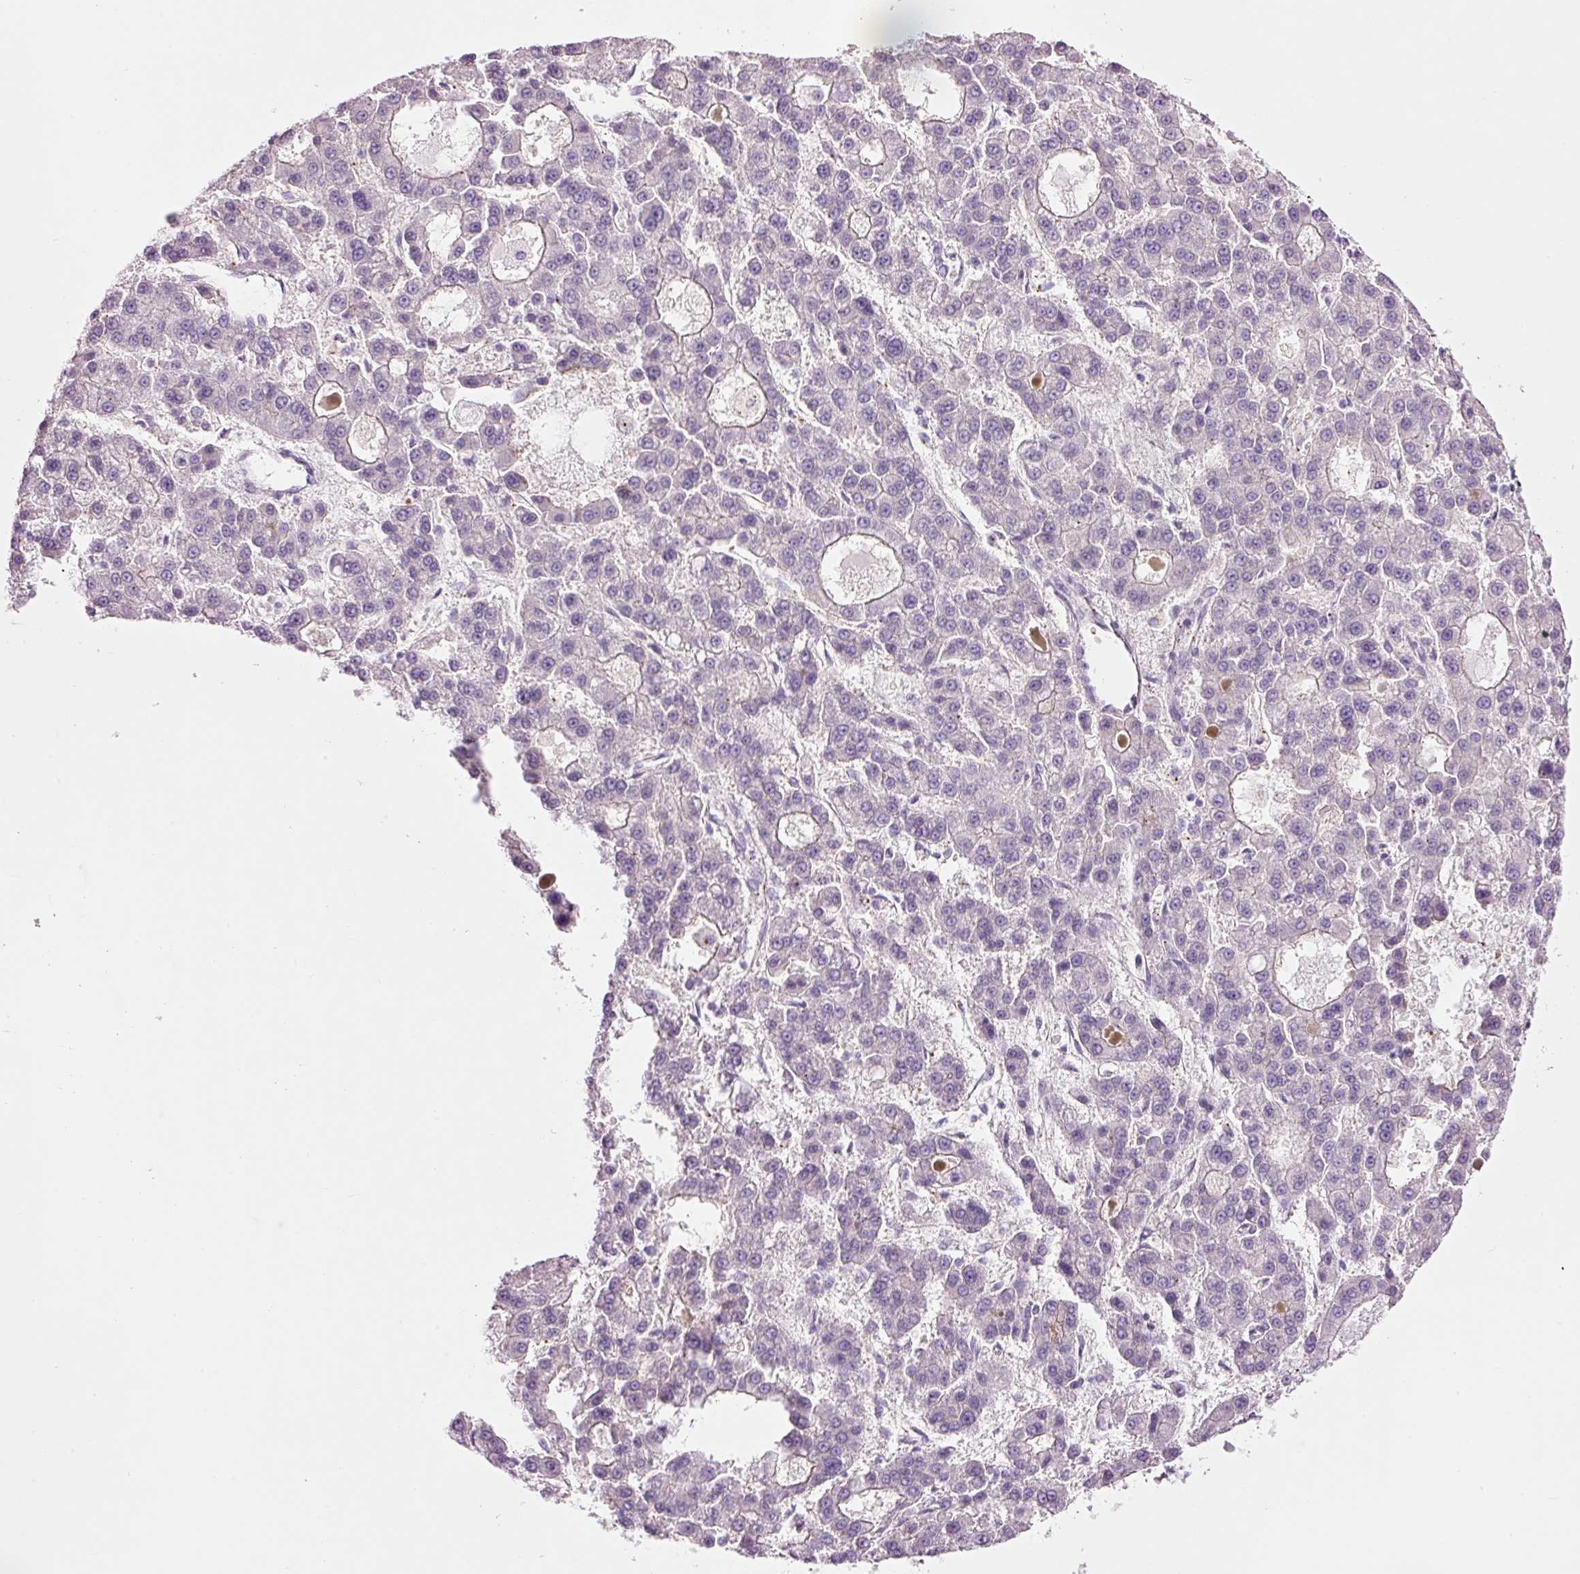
{"staining": {"intensity": "negative", "quantity": "none", "location": "none"}, "tissue": "liver cancer", "cell_type": "Tumor cells", "image_type": "cancer", "snomed": [{"axis": "morphology", "description": "Carcinoma, Hepatocellular, NOS"}, {"axis": "topography", "description": "Liver"}], "caption": "Histopathology image shows no significant protein staining in tumor cells of hepatocellular carcinoma (liver).", "gene": "HSPA4L", "patient": {"sex": "male", "age": 70}}